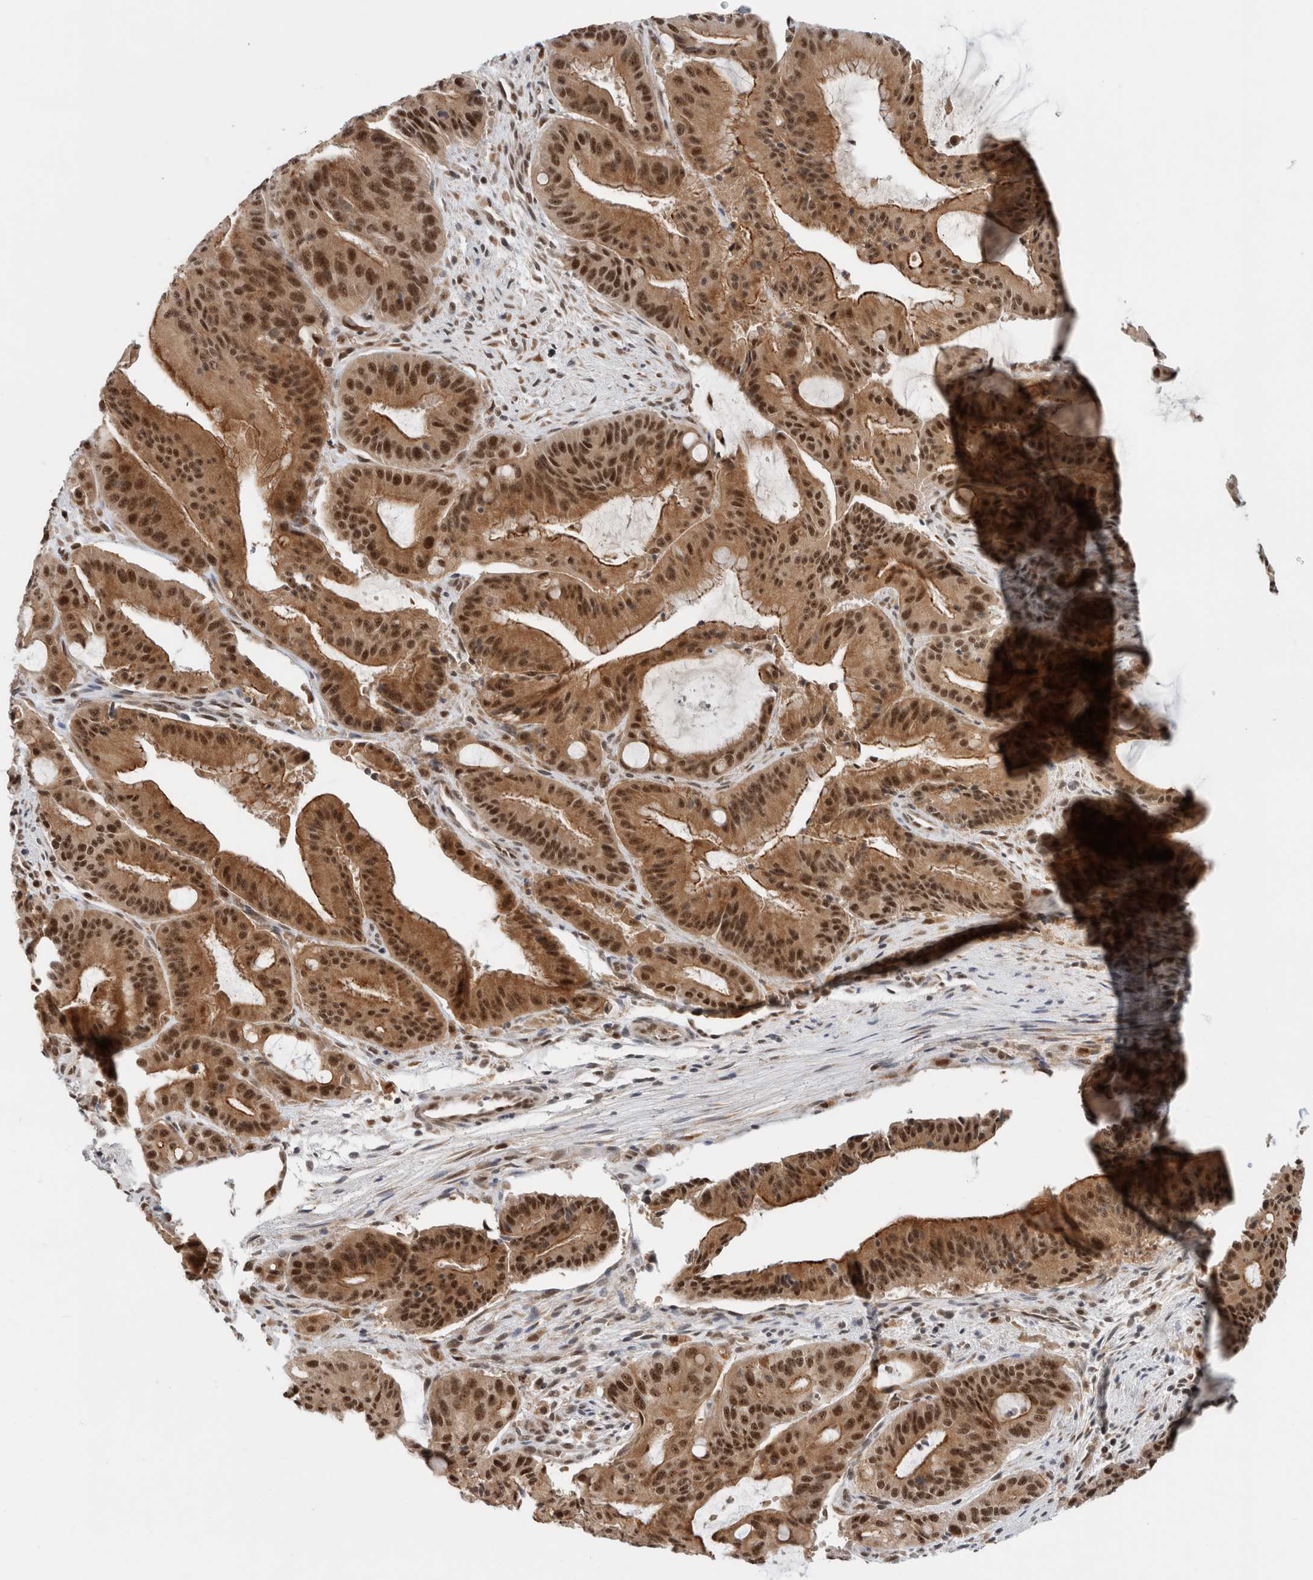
{"staining": {"intensity": "strong", "quantity": ">75%", "location": "cytoplasmic/membranous,nuclear"}, "tissue": "liver cancer", "cell_type": "Tumor cells", "image_type": "cancer", "snomed": [{"axis": "morphology", "description": "Normal tissue, NOS"}, {"axis": "morphology", "description": "Cholangiocarcinoma"}, {"axis": "topography", "description": "Liver"}, {"axis": "topography", "description": "Peripheral nerve tissue"}], "caption": "Immunohistochemistry image of neoplastic tissue: human liver cholangiocarcinoma stained using immunohistochemistry (IHC) shows high levels of strong protein expression localized specifically in the cytoplasmic/membranous and nuclear of tumor cells, appearing as a cytoplasmic/membranous and nuclear brown color.", "gene": "NCAPG2", "patient": {"sex": "female", "age": 73}}